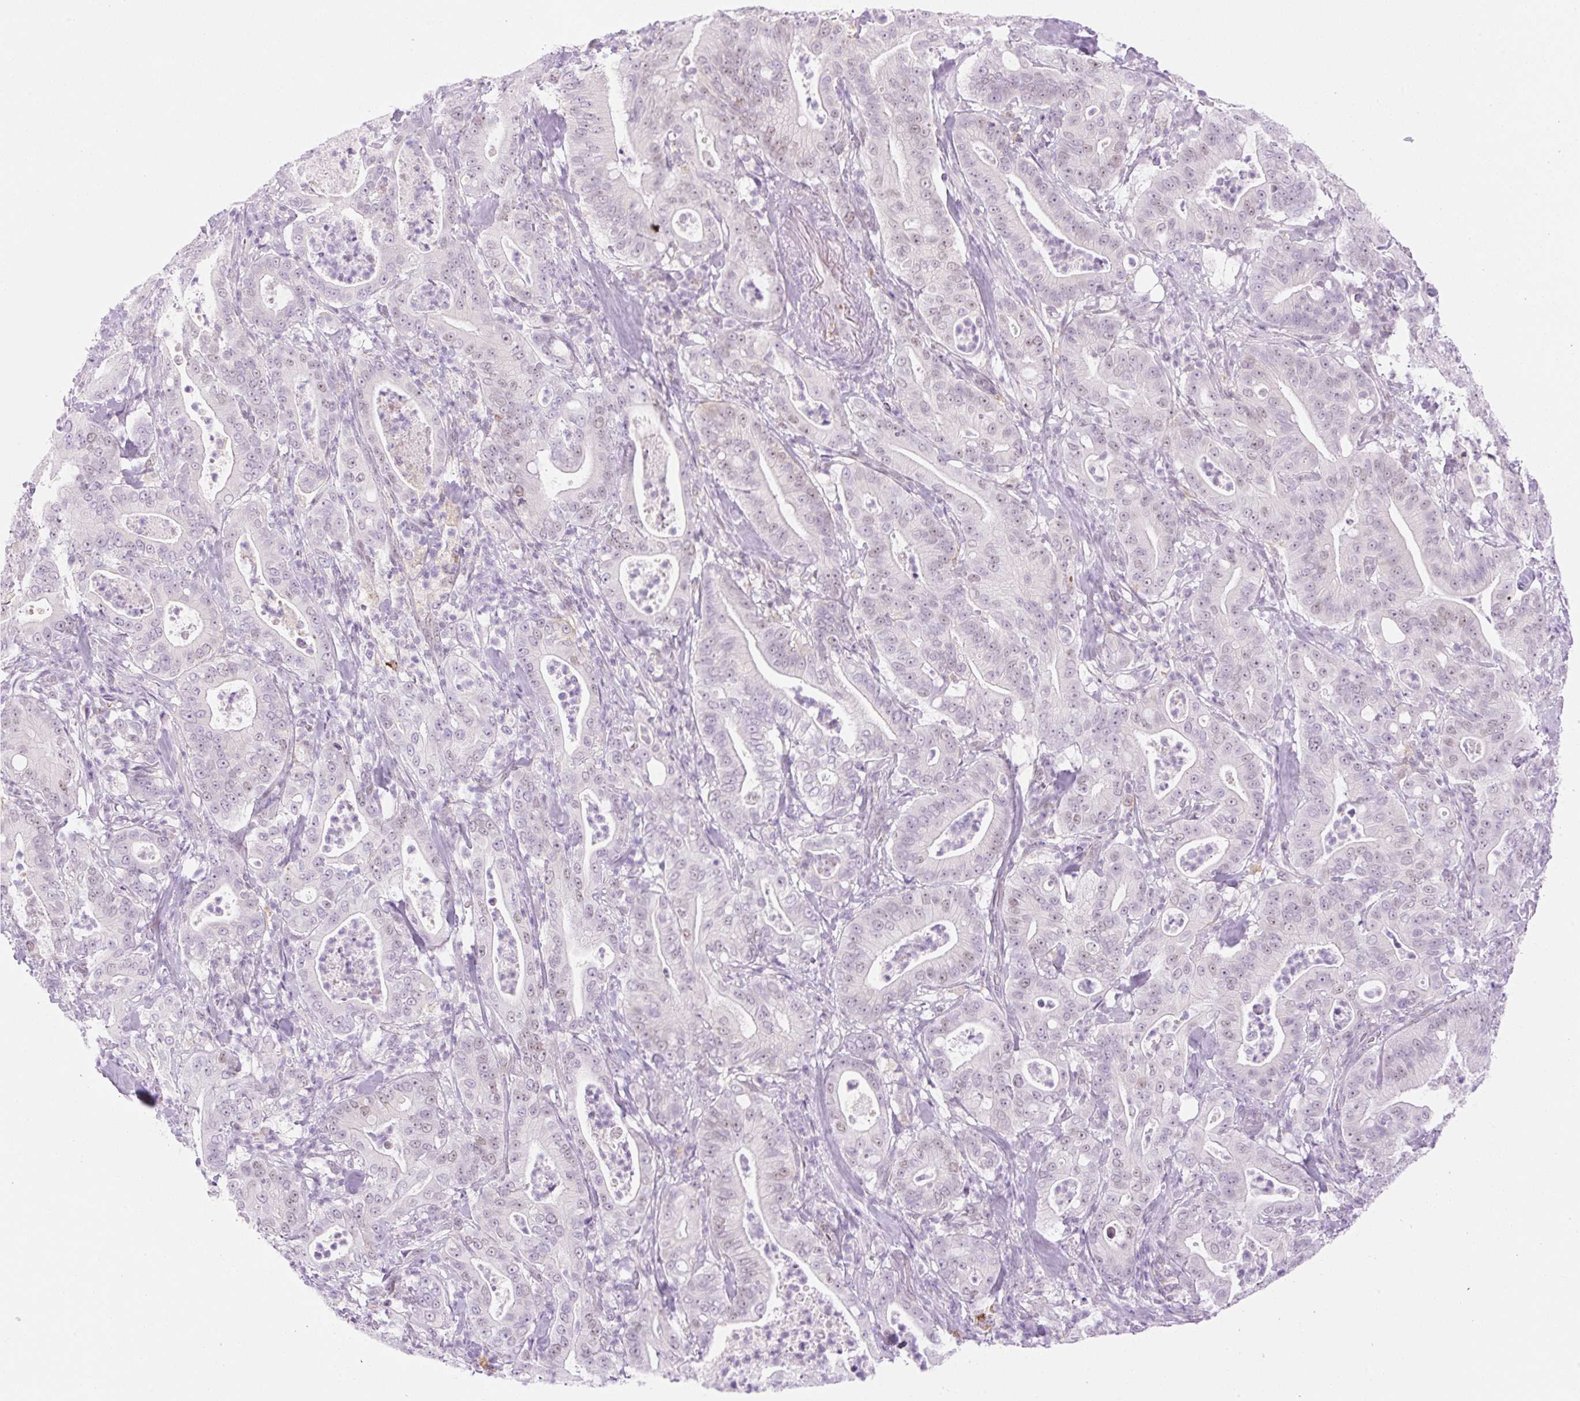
{"staining": {"intensity": "weak", "quantity": "<25%", "location": "nuclear"}, "tissue": "pancreatic cancer", "cell_type": "Tumor cells", "image_type": "cancer", "snomed": [{"axis": "morphology", "description": "Adenocarcinoma, NOS"}, {"axis": "topography", "description": "Pancreas"}], "caption": "IHC histopathology image of neoplastic tissue: human adenocarcinoma (pancreatic) stained with DAB (3,3'-diaminobenzidine) shows no significant protein positivity in tumor cells.", "gene": "PALM3", "patient": {"sex": "male", "age": 71}}